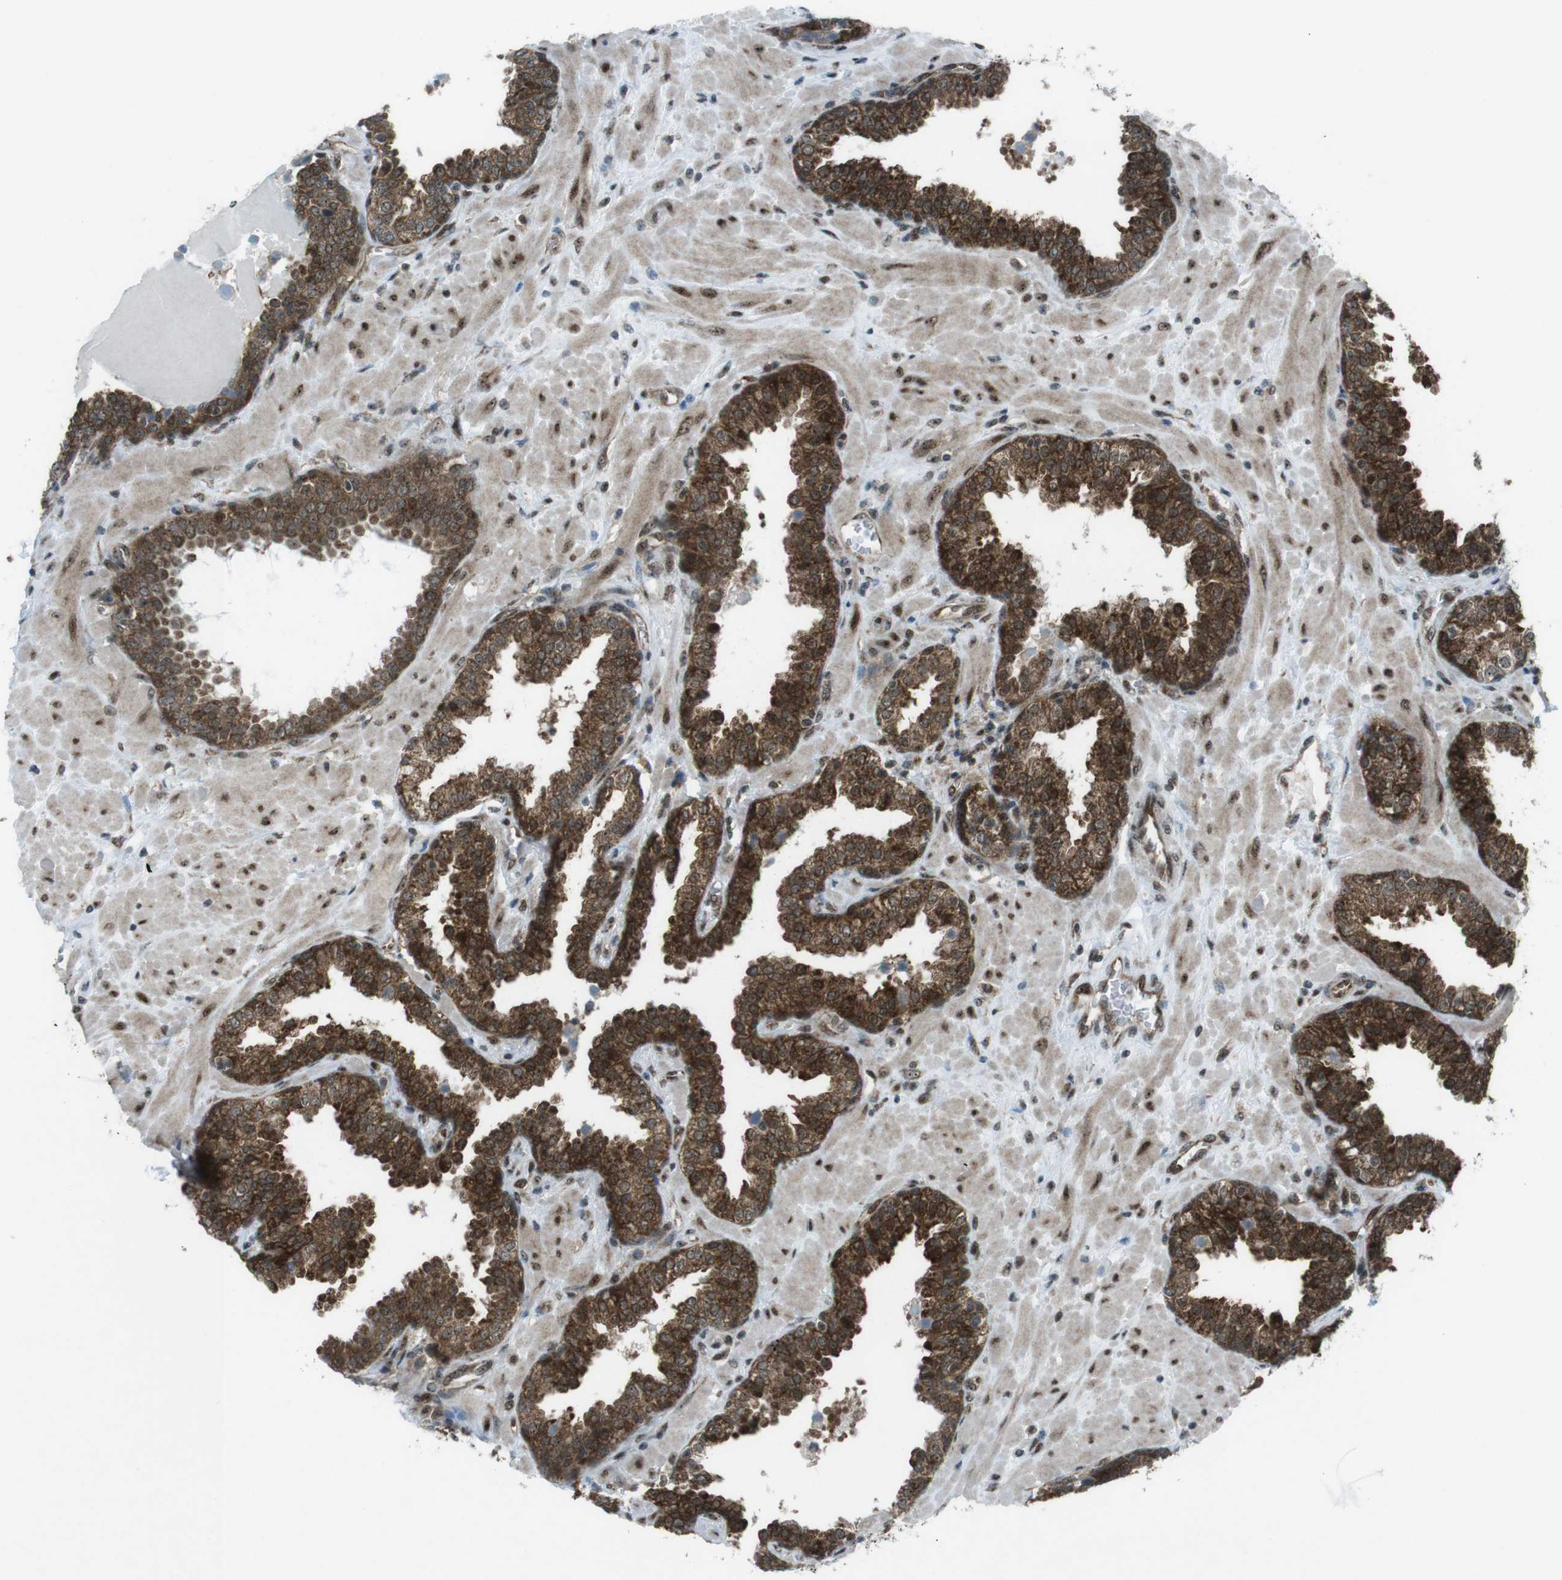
{"staining": {"intensity": "moderate", "quantity": ">75%", "location": "cytoplasmic/membranous"}, "tissue": "prostate", "cell_type": "Glandular cells", "image_type": "normal", "snomed": [{"axis": "morphology", "description": "Normal tissue, NOS"}, {"axis": "topography", "description": "Prostate"}], "caption": "Normal prostate was stained to show a protein in brown. There is medium levels of moderate cytoplasmic/membranous staining in approximately >75% of glandular cells.", "gene": "CSNK1D", "patient": {"sex": "male", "age": 51}}